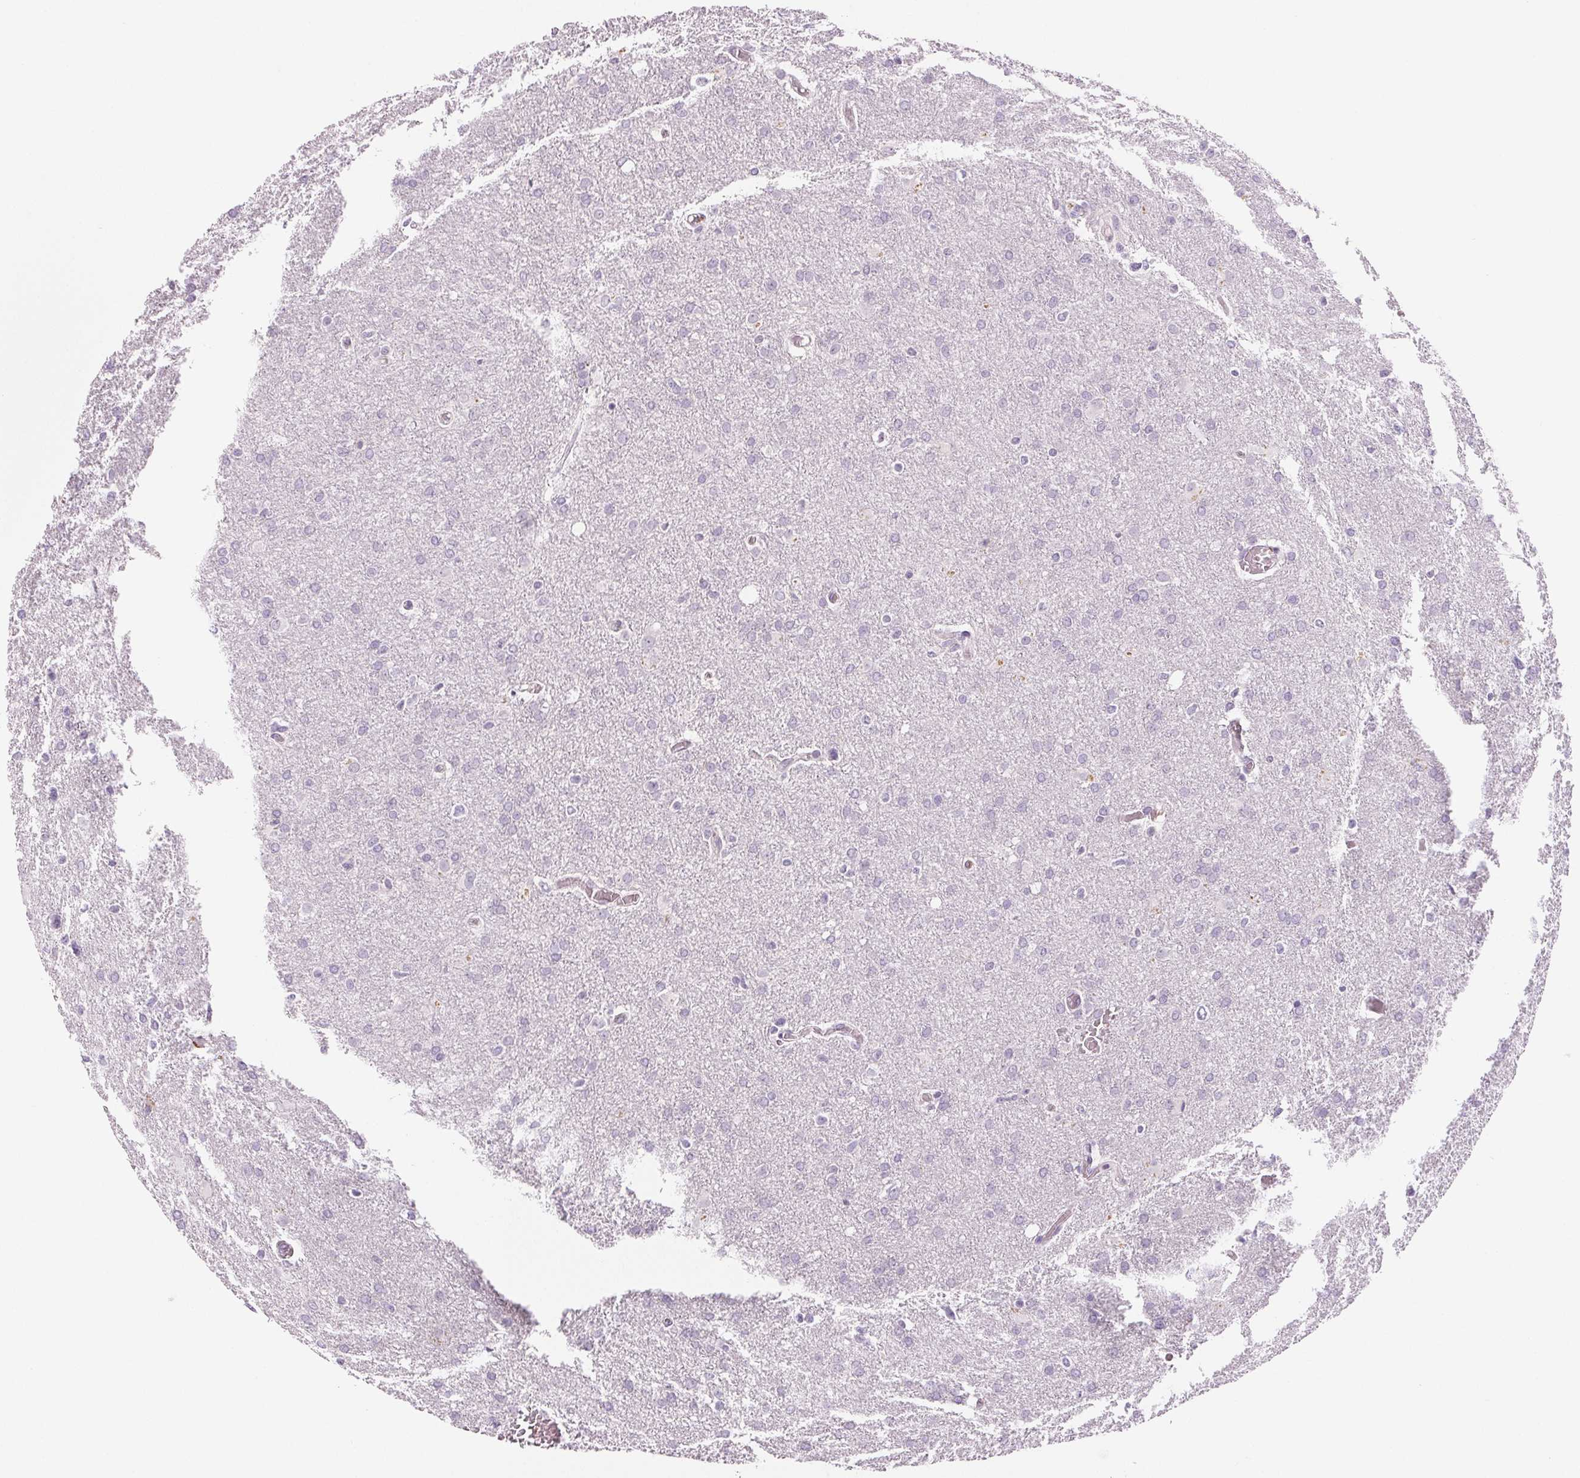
{"staining": {"intensity": "negative", "quantity": "none", "location": "none"}, "tissue": "glioma", "cell_type": "Tumor cells", "image_type": "cancer", "snomed": [{"axis": "morphology", "description": "Glioma, malignant, High grade"}, {"axis": "topography", "description": "Brain"}], "caption": "Immunohistochemical staining of human high-grade glioma (malignant) reveals no significant positivity in tumor cells.", "gene": "EHHADH", "patient": {"sex": "male", "age": 68}}